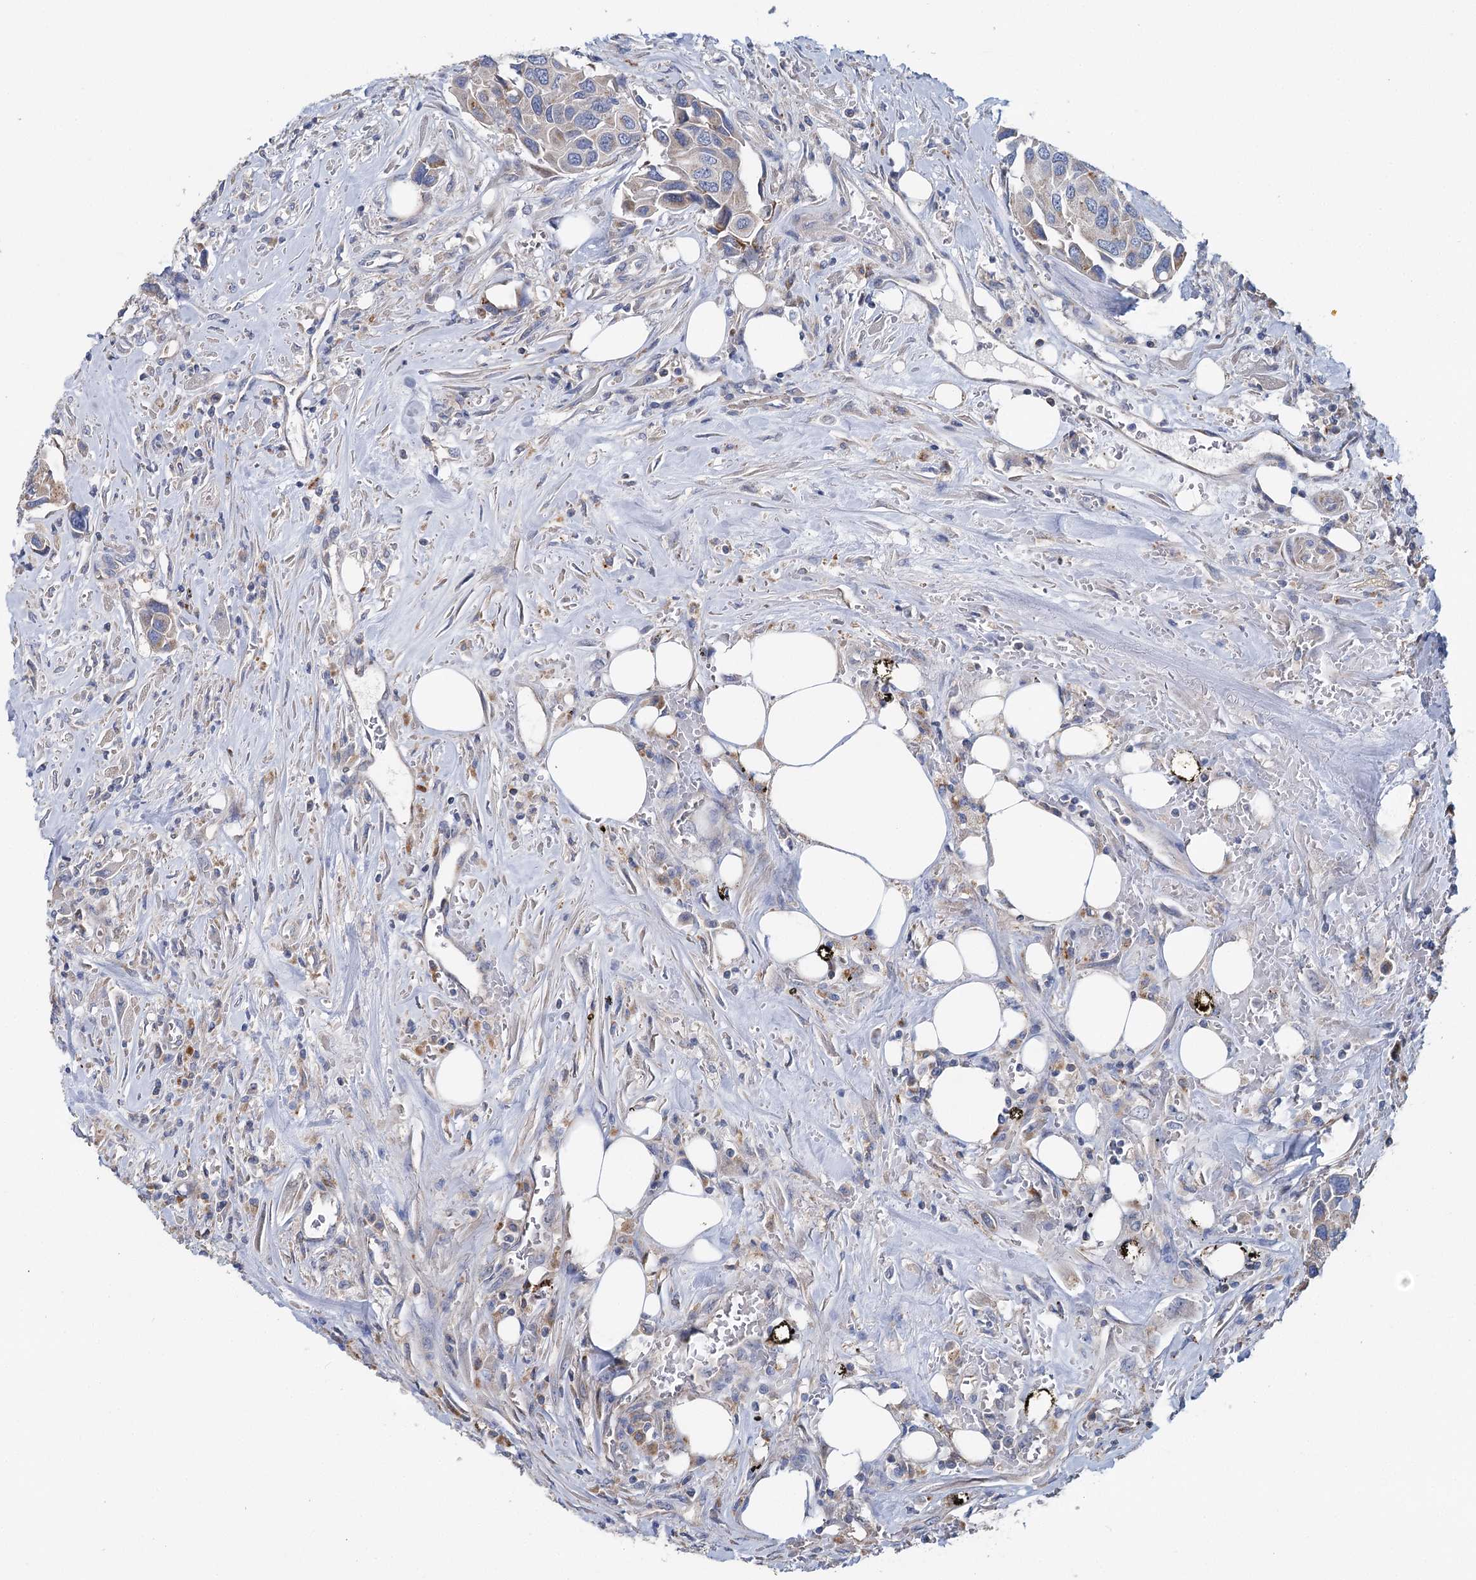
{"staining": {"intensity": "weak", "quantity": "<25%", "location": "cytoplasmic/membranous"}, "tissue": "urothelial cancer", "cell_type": "Tumor cells", "image_type": "cancer", "snomed": [{"axis": "morphology", "description": "Urothelial carcinoma, High grade"}, {"axis": "topography", "description": "Urinary bladder"}], "caption": "Immunohistochemistry (IHC) of high-grade urothelial carcinoma displays no staining in tumor cells.", "gene": "ANKRD16", "patient": {"sex": "male", "age": 74}}